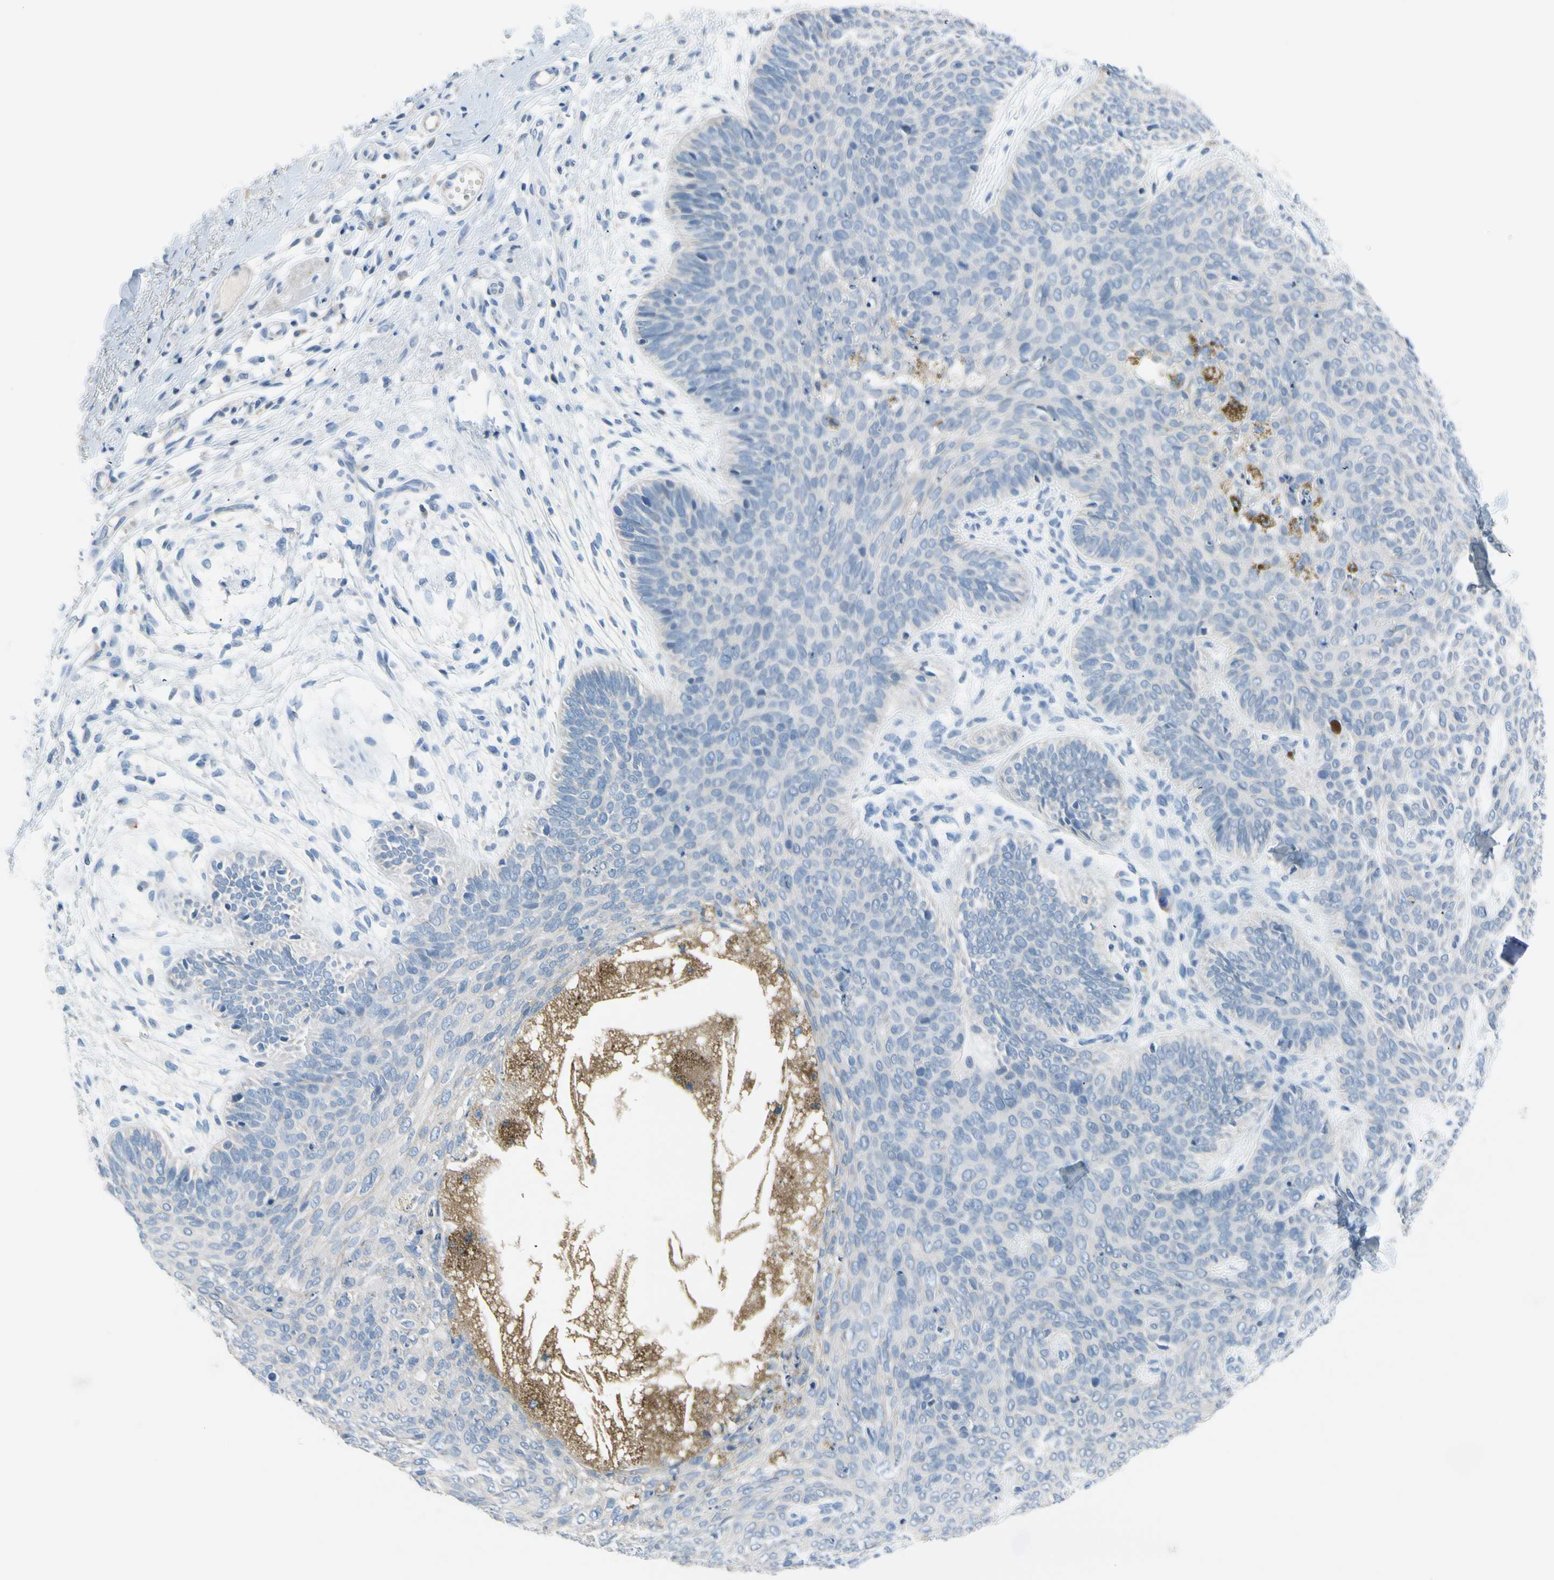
{"staining": {"intensity": "negative", "quantity": "none", "location": "none"}, "tissue": "skin cancer", "cell_type": "Tumor cells", "image_type": "cancer", "snomed": [{"axis": "morphology", "description": "Normal tissue, NOS"}, {"axis": "morphology", "description": "Basal cell carcinoma"}, {"axis": "topography", "description": "Skin"}], "caption": "A high-resolution micrograph shows IHC staining of skin cancer (basal cell carcinoma), which displays no significant staining in tumor cells.", "gene": "FCER2", "patient": {"sex": "male", "age": 52}}